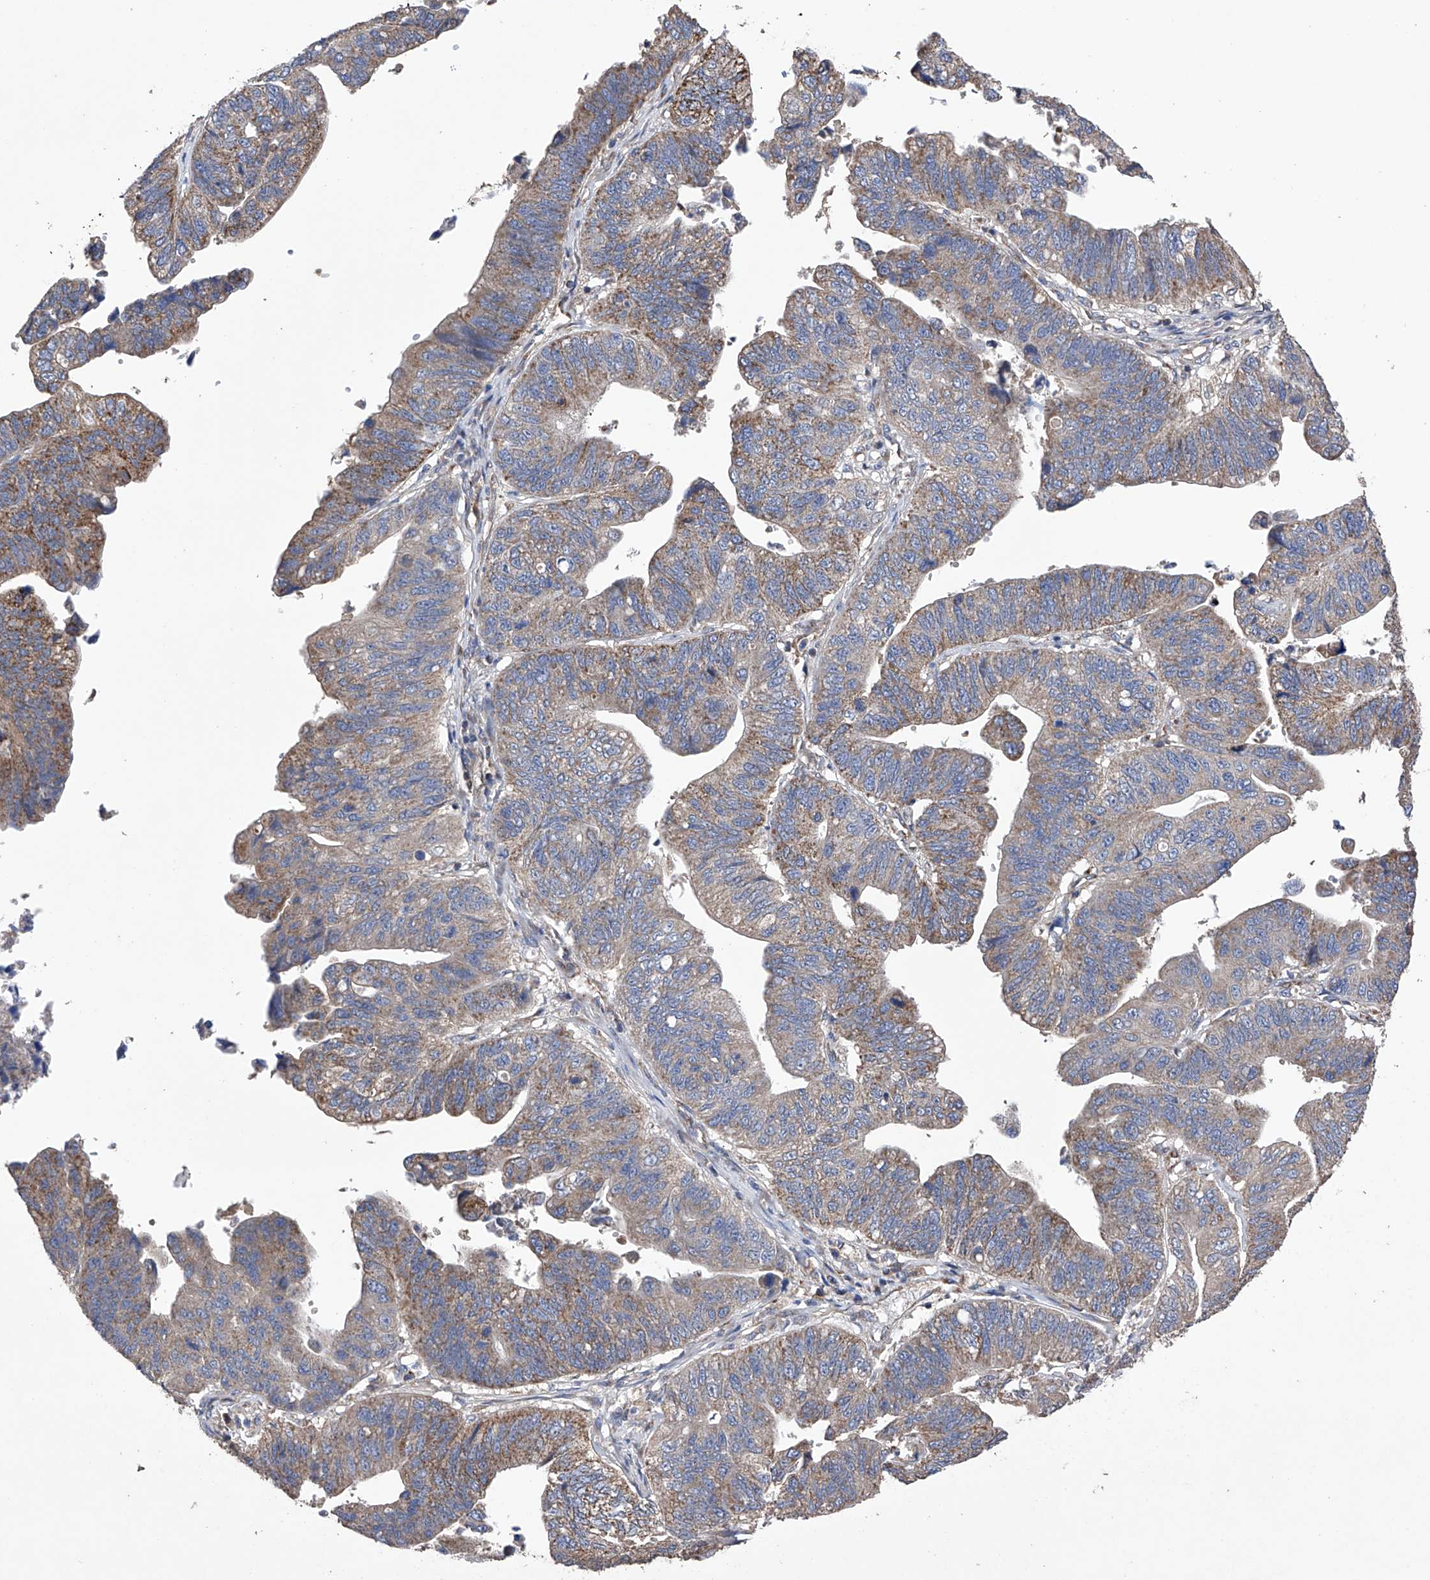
{"staining": {"intensity": "moderate", "quantity": "25%-75%", "location": "cytoplasmic/membranous"}, "tissue": "stomach cancer", "cell_type": "Tumor cells", "image_type": "cancer", "snomed": [{"axis": "morphology", "description": "Adenocarcinoma, NOS"}, {"axis": "topography", "description": "Stomach"}], "caption": "A high-resolution photomicrograph shows IHC staining of stomach cancer, which shows moderate cytoplasmic/membranous staining in approximately 25%-75% of tumor cells.", "gene": "EFCAB2", "patient": {"sex": "male", "age": 59}}